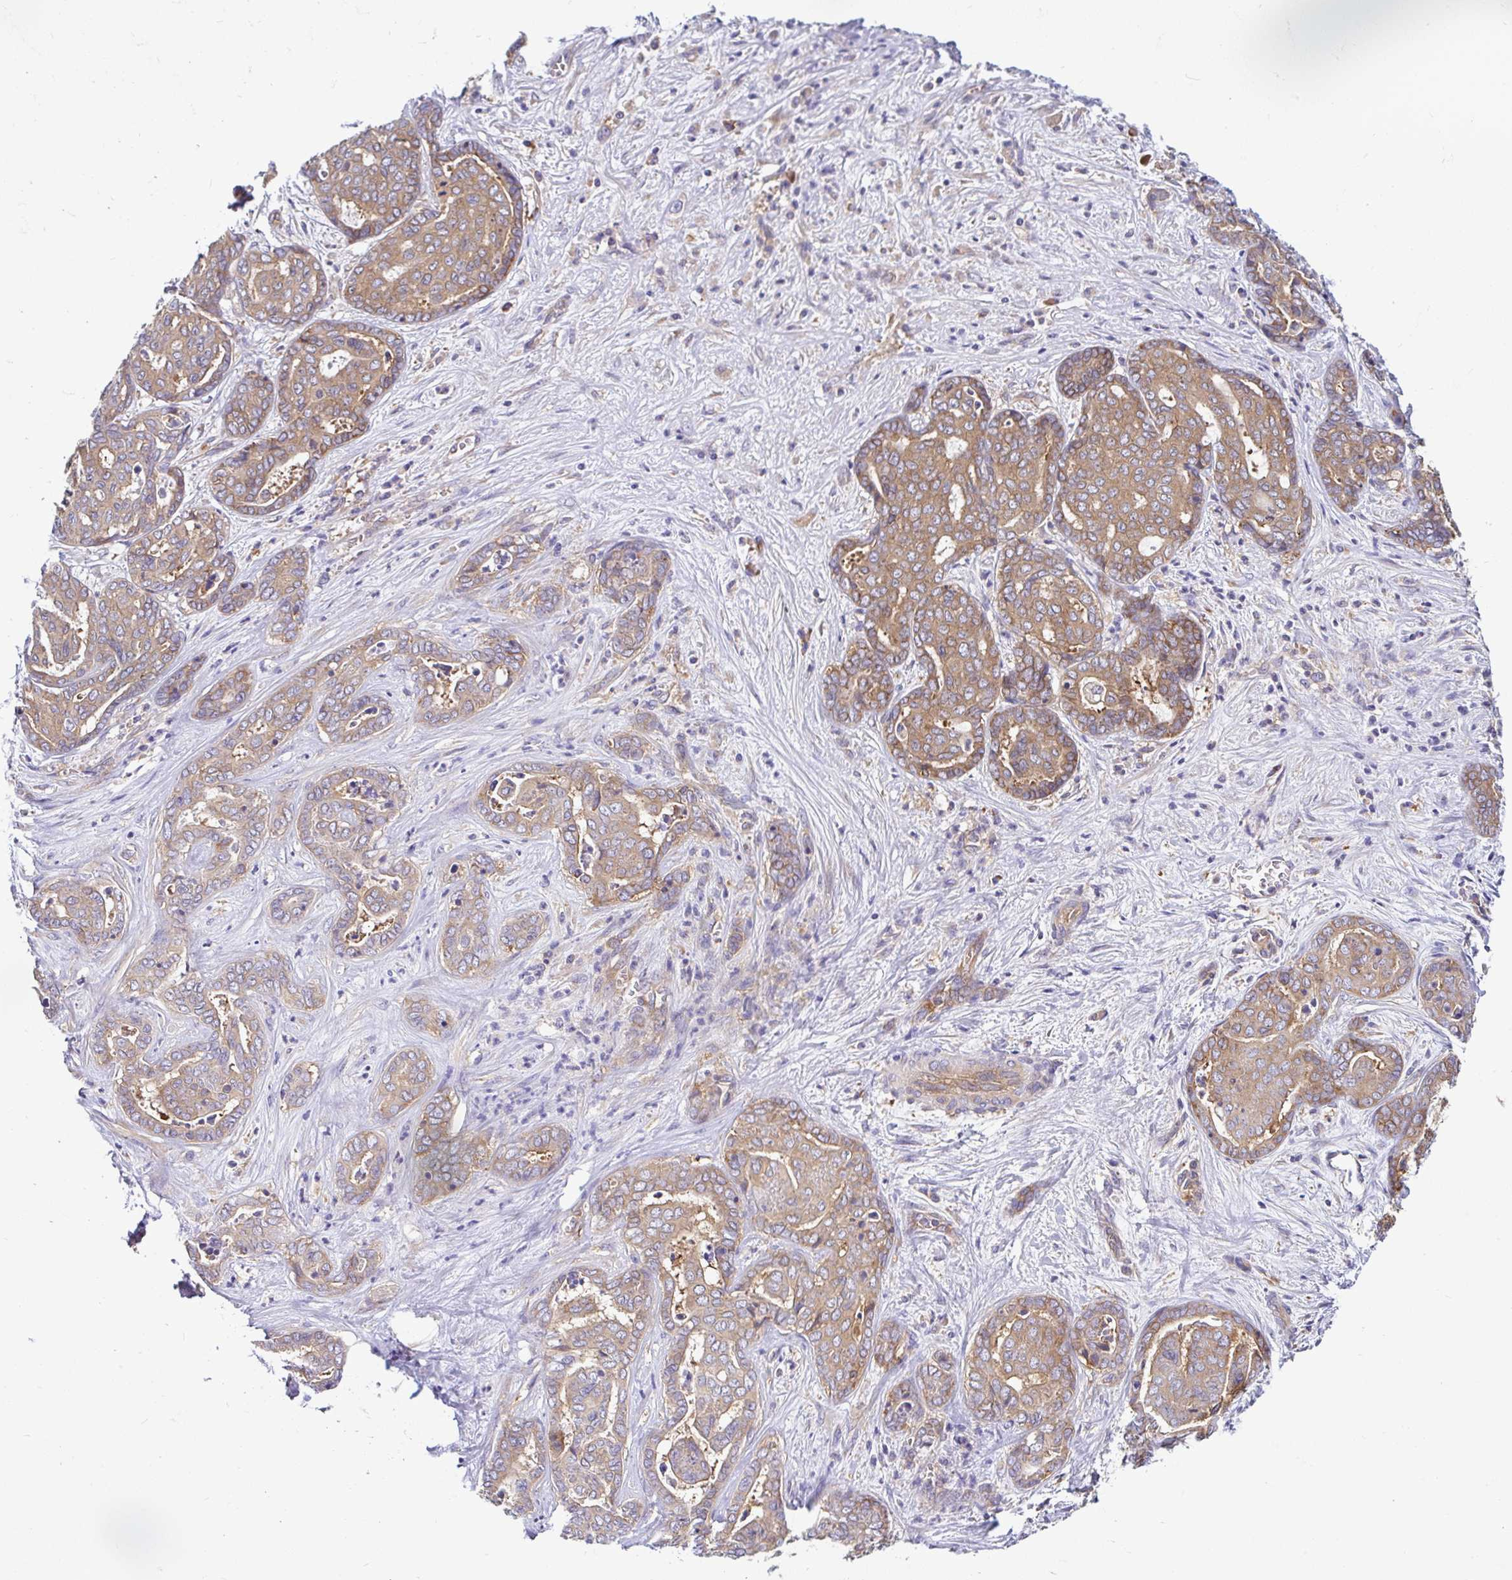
{"staining": {"intensity": "moderate", "quantity": ">75%", "location": "cytoplasmic/membranous"}, "tissue": "liver cancer", "cell_type": "Tumor cells", "image_type": "cancer", "snomed": [{"axis": "morphology", "description": "Cholangiocarcinoma"}, {"axis": "topography", "description": "Liver"}], "caption": "High-power microscopy captured an IHC image of liver cancer (cholangiocarcinoma), revealing moderate cytoplasmic/membranous staining in about >75% of tumor cells.", "gene": "LARS1", "patient": {"sex": "female", "age": 64}}